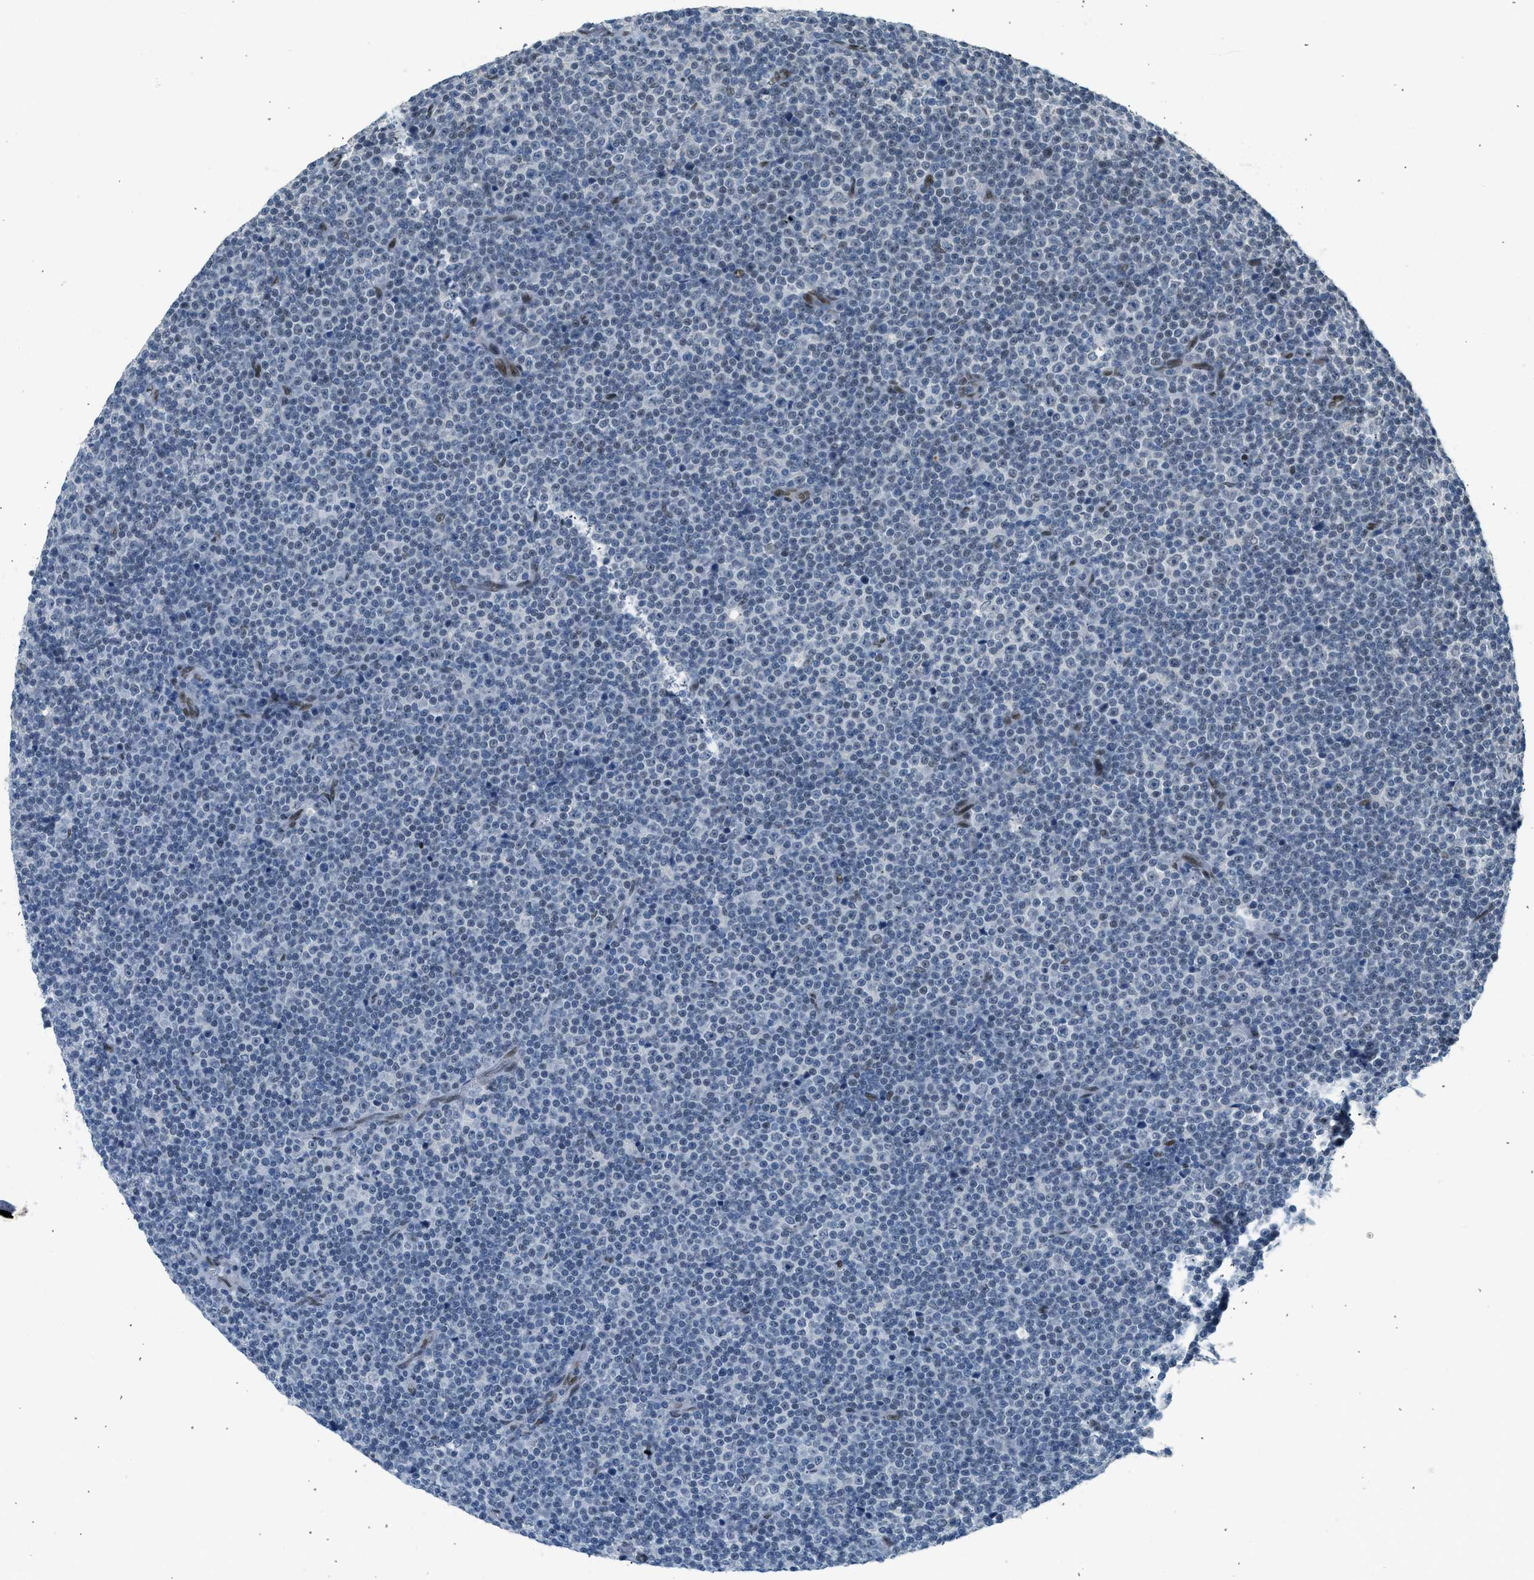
{"staining": {"intensity": "weak", "quantity": "<25%", "location": "nuclear"}, "tissue": "lymphoma", "cell_type": "Tumor cells", "image_type": "cancer", "snomed": [{"axis": "morphology", "description": "Malignant lymphoma, non-Hodgkin's type, Low grade"}, {"axis": "topography", "description": "Lymph node"}], "caption": "Malignant lymphoma, non-Hodgkin's type (low-grade) stained for a protein using immunohistochemistry (IHC) reveals no expression tumor cells.", "gene": "ZBTB20", "patient": {"sex": "female", "age": 67}}